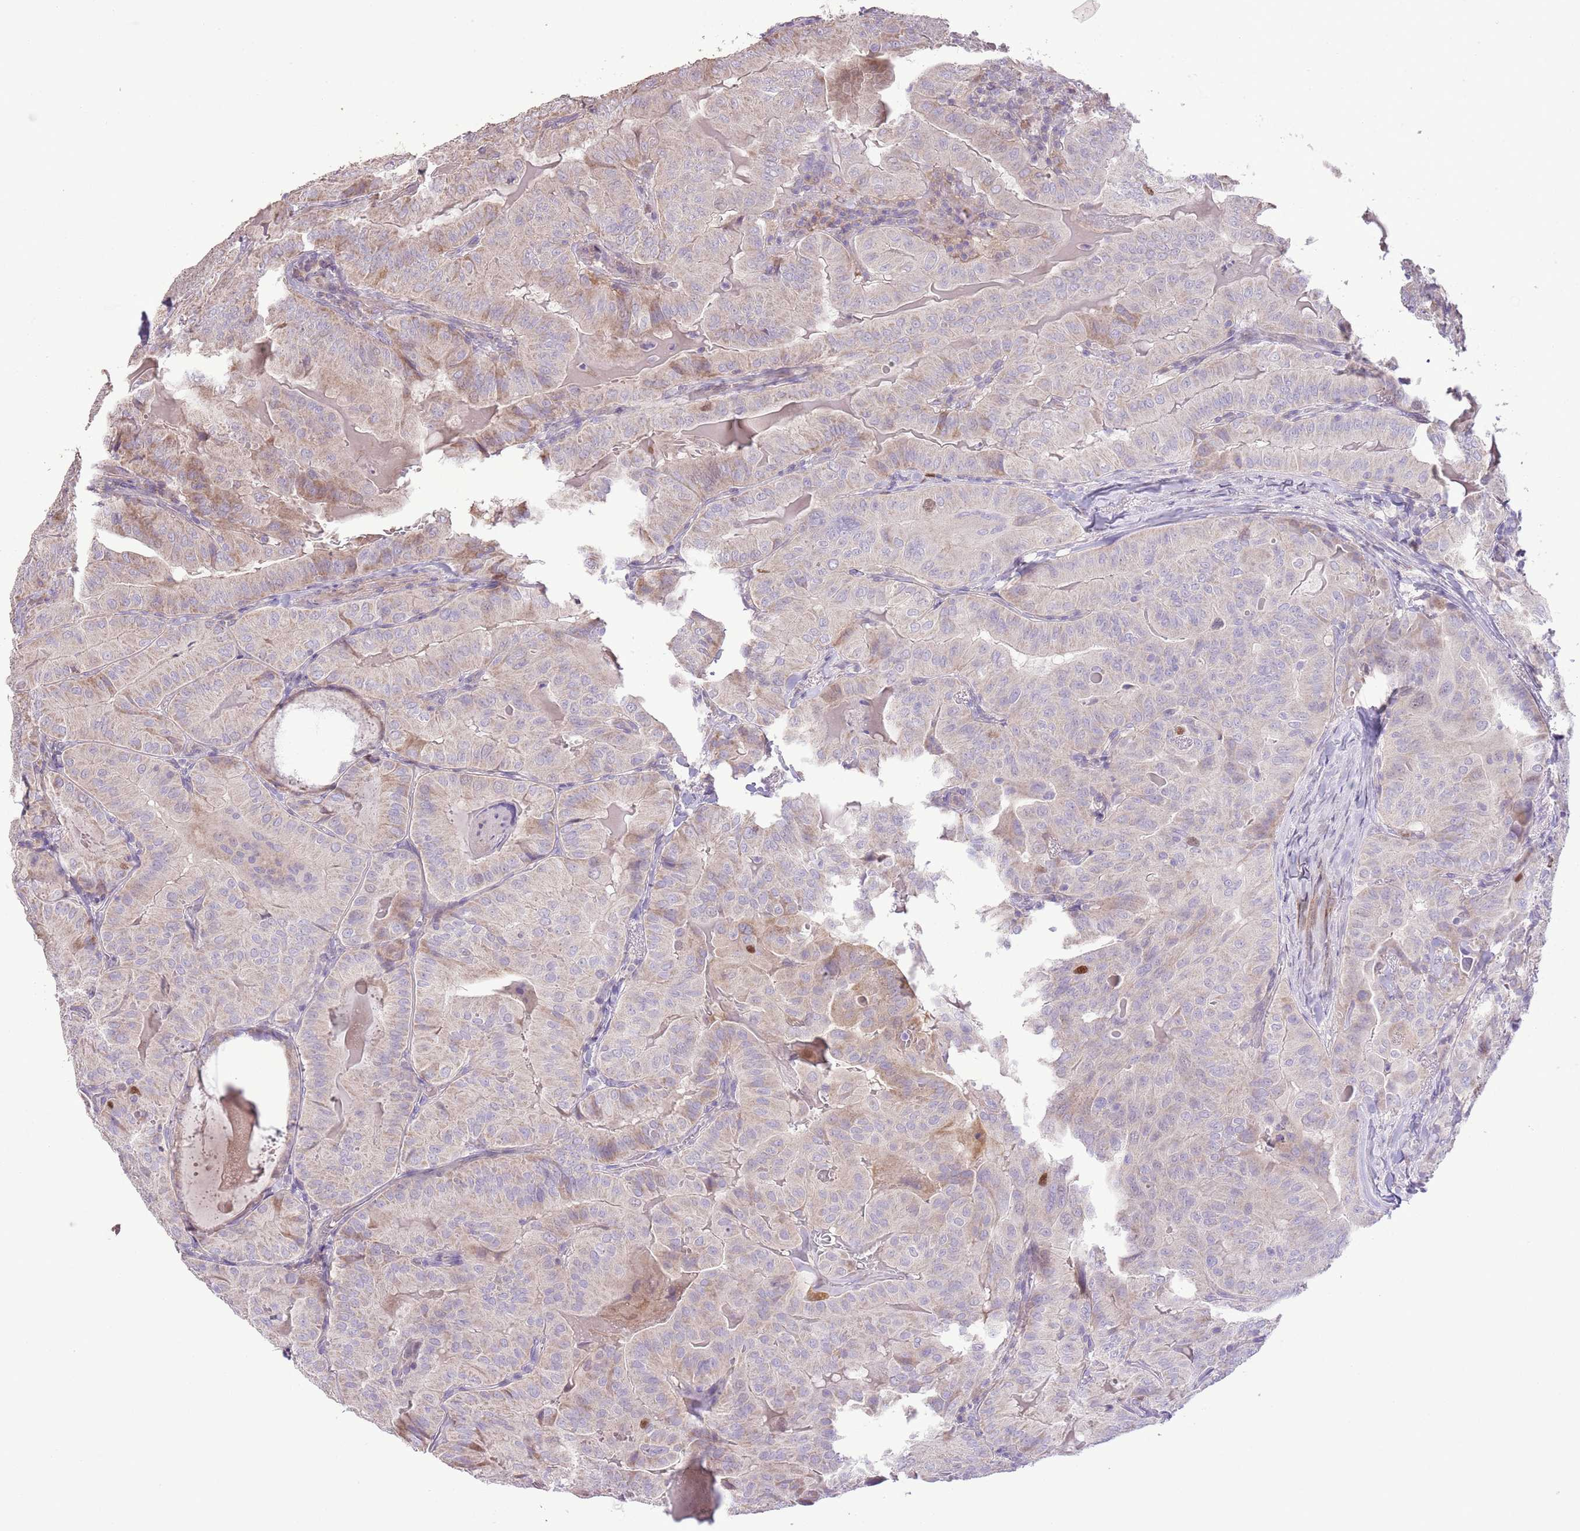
{"staining": {"intensity": "negative", "quantity": "none", "location": "none"}, "tissue": "thyroid cancer", "cell_type": "Tumor cells", "image_type": "cancer", "snomed": [{"axis": "morphology", "description": "Papillary adenocarcinoma, NOS"}, {"axis": "topography", "description": "Thyroid gland"}], "caption": "Protein analysis of thyroid cancer reveals no significant positivity in tumor cells.", "gene": "GMNN", "patient": {"sex": "female", "age": 68}}